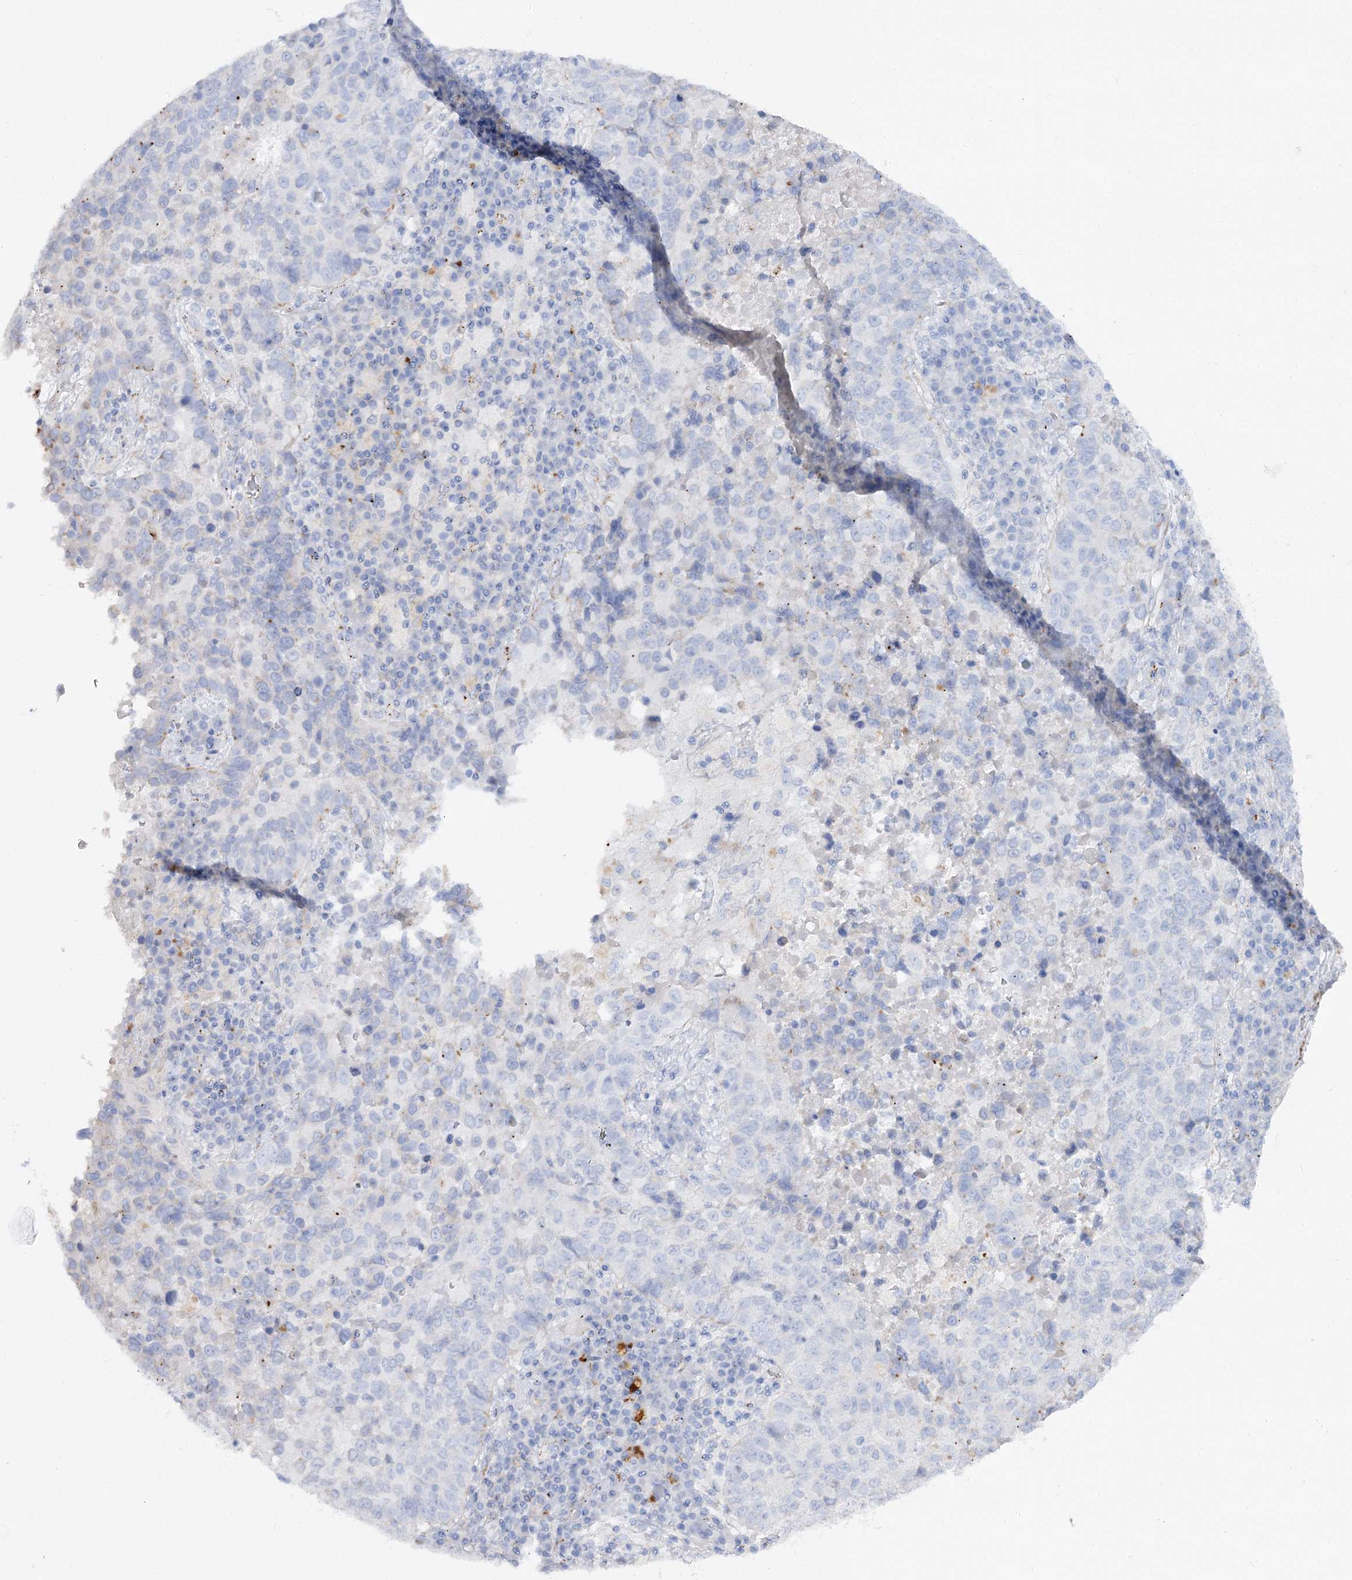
{"staining": {"intensity": "negative", "quantity": "none", "location": "none"}, "tissue": "lung cancer", "cell_type": "Tumor cells", "image_type": "cancer", "snomed": [{"axis": "morphology", "description": "Squamous cell carcinoma, NOS"}, {"axis": "topography", "description": "Lung"}], "caption": "This is a micrograph of immunohistochemistry staining of lung cancer, which shows no expression in tumor cells.", "gene": "SLC3A1", "patient": {"sex": "male", "age": 73}}